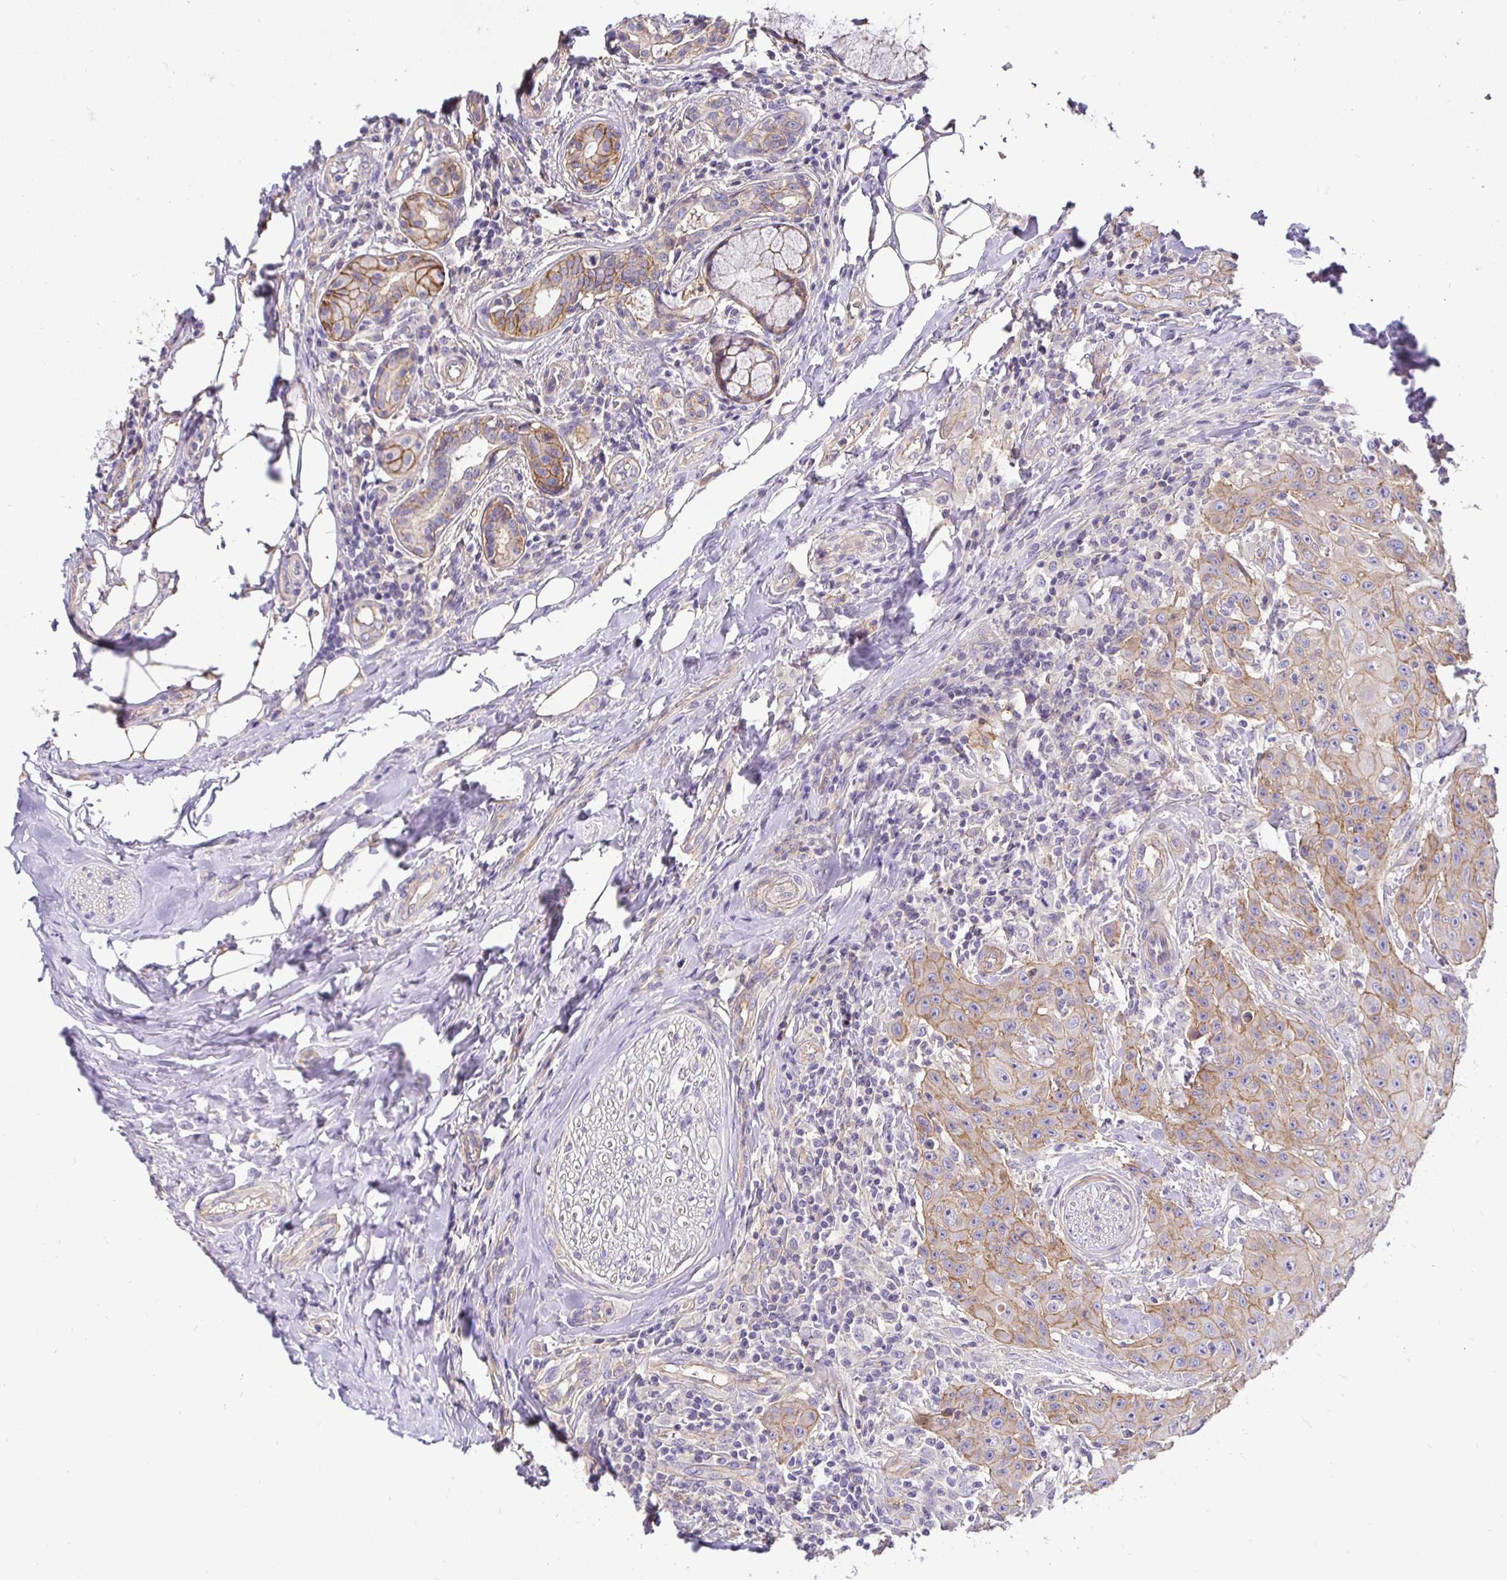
{"staining": {"intensity": "weak", "quantity": ">75%", "location": "cytoplasmic/membranous"}, "tissue": "head and neck cancer", "cell_type": "Tumor cells", "image_type": "cancer", "snomed": [{"axis": "morphology", "description": "Normal tissue, NOS"}, {"axis": "morphology", "description": "Squamous cell carcinoma, NOS"}, {"axis": "topography", "description": "Oral tissue"}, {"axis": "topography", "description": "Head-Neck"}], "caption": "Immunohistochemical staining of head and neck cancer (squamous cell carcinoma) exhibits low levels of weak cytoplasmic/membranous expression in about >75% of tumor cells.", "gene": "SLC9A1", "patient": {"sex": "female", "age": 55}}